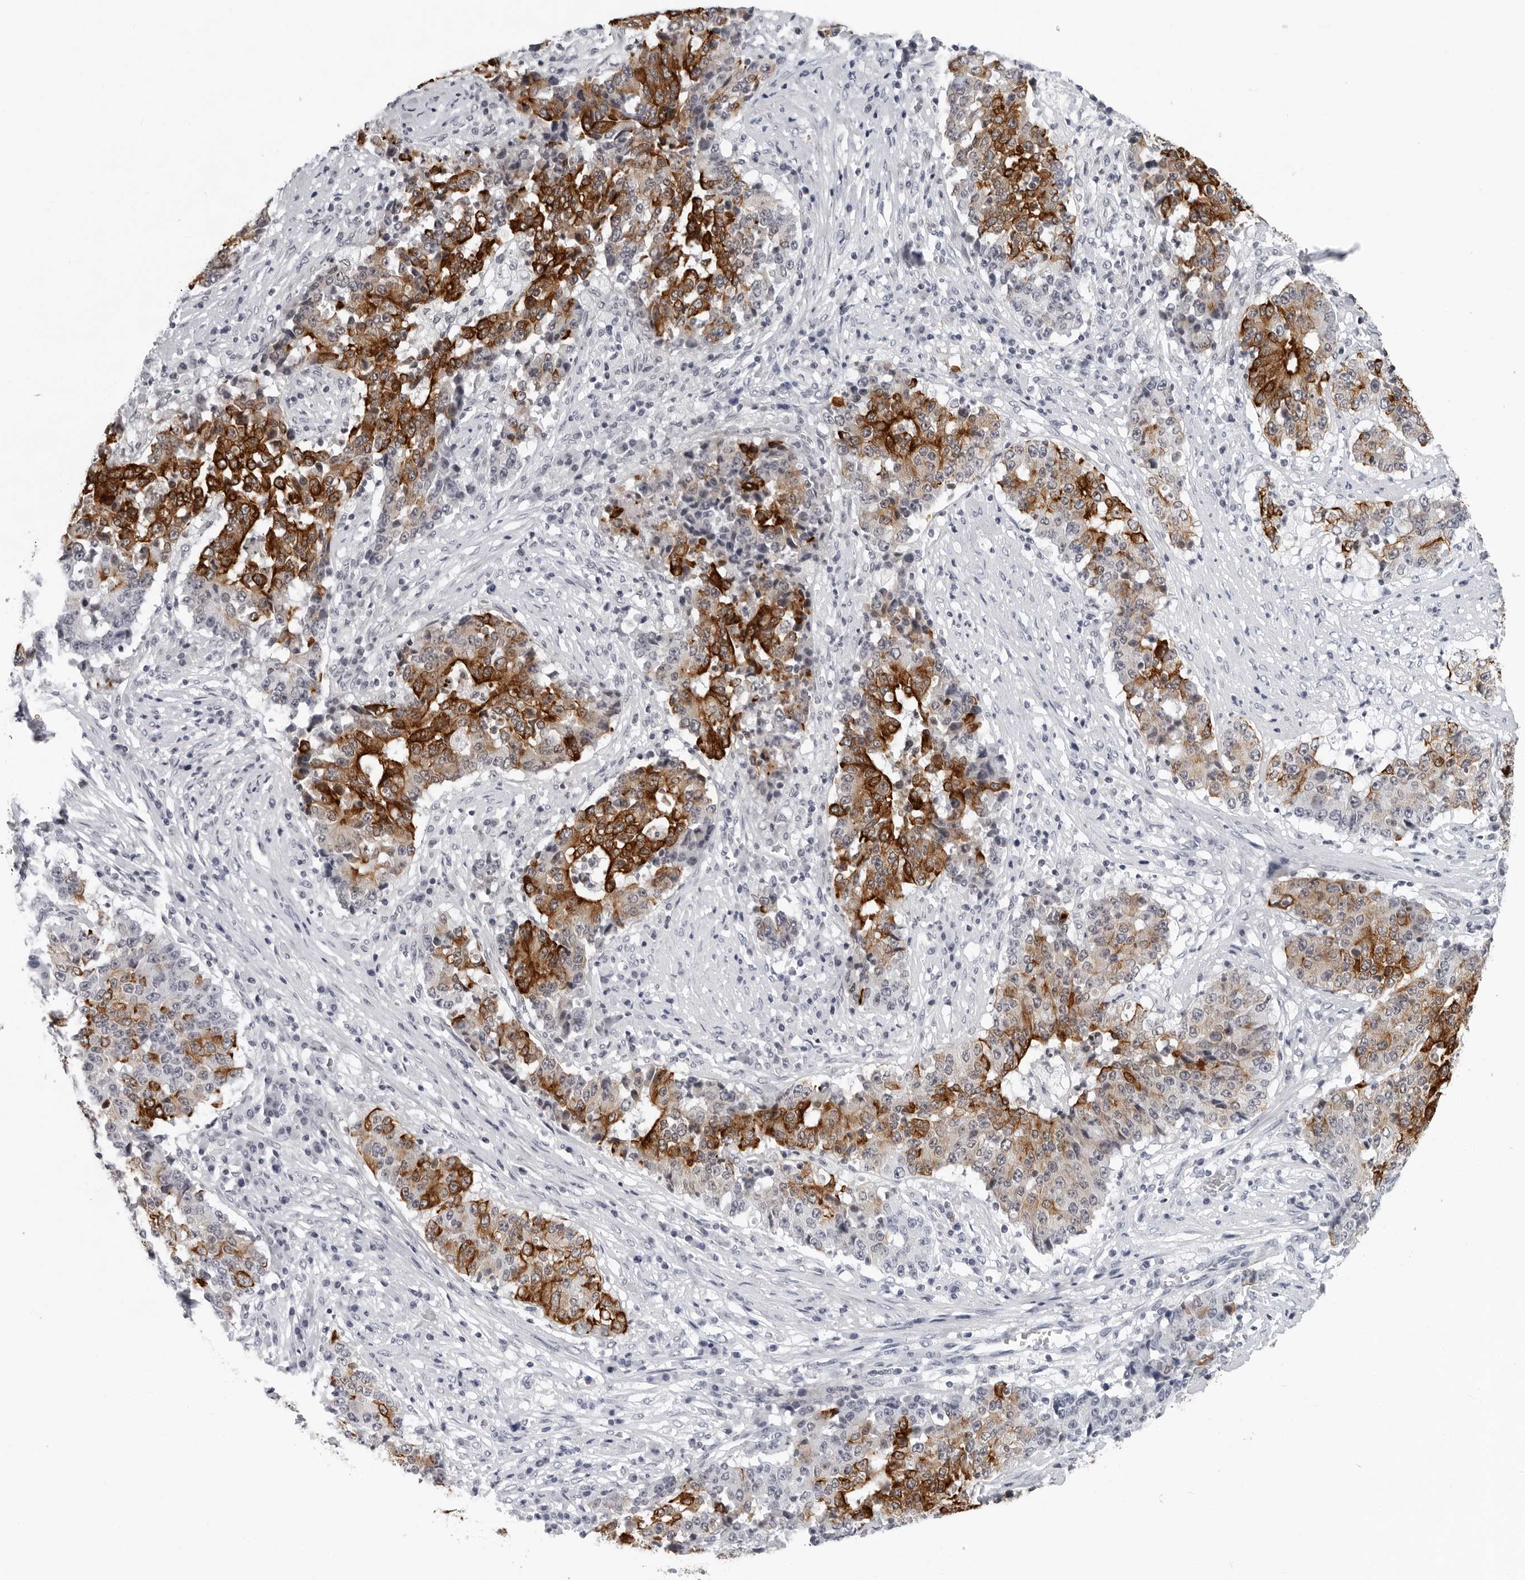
{"staining": {"intensity": "strong", "quantity": ">75%", "location": "cytoplasmic/membranous"}, "tissue": "stomach cancer", "cell_type": "Tumor cells", "image_type": "cancer", "snomed": [{"axis": "morphology", "description": "Adenocarcinoma, NOS"}, {"axis": "topography", "description": "Stomach"}], "caption": "Immunohistochemical staining of stomach cancer reveals high levels of strong cytoplasmic/membranous protein staining in approximately >75% of tumor cells.", "gene": "CCDC28B", "patient": {"sex": "male", "age": 59}}